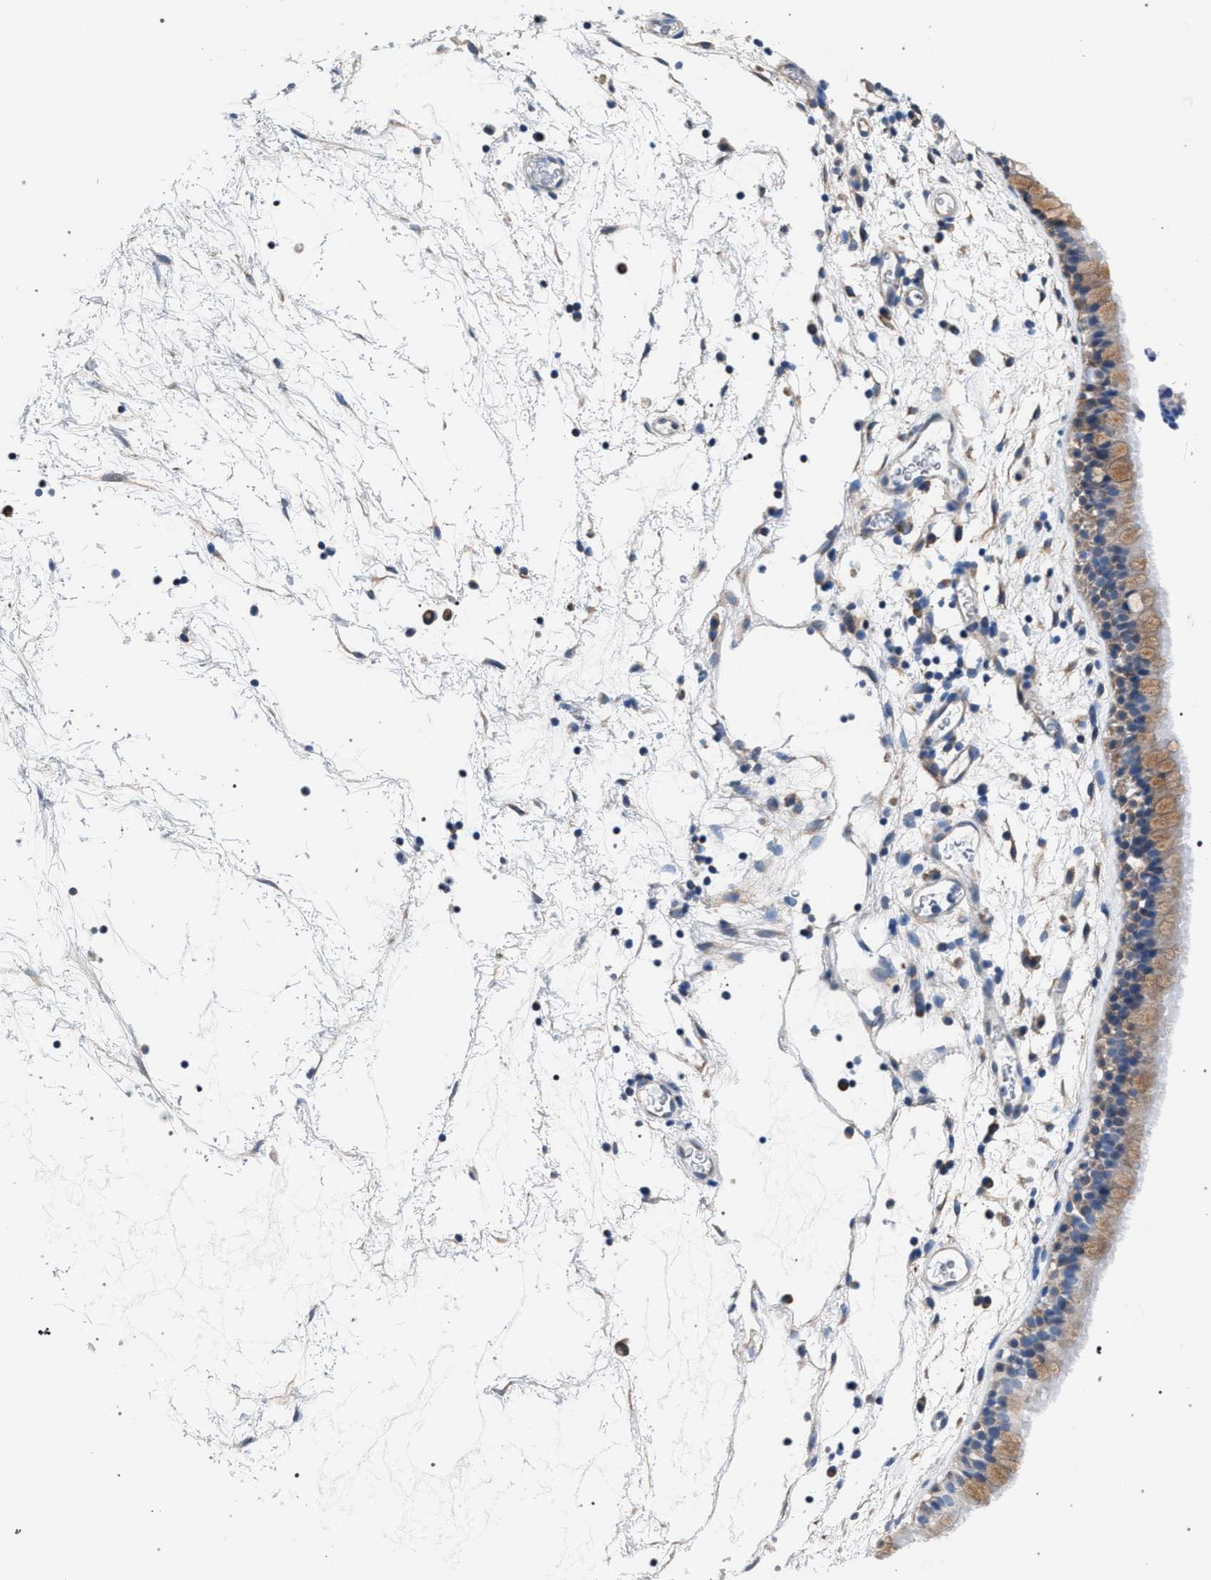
{"staining": {"intensity": "moderate", "quantity": "25%-75%", "location": "cytoplasmic/membranous"}, "tissue": "nasopharynx", "cell_type": "Respiratory epithelial cells", "image_type": "normal", "snomed": [{"axis": "morphology", "description": "Normal tissue, NOS"}, {"axis": "morphology", "description": "Inflammation, NOS"}, {"axis": "topography", "description": "Nasopharynx"}], "caption": "Brown immunohistochemical staining in normal human nasopharynx exhibits moderate cytoplasmic/membranous positivity in approximately 25%-75% of respiratory epithelial cells. (IHC, brightfield microscopy, high magnification).", "gene": "CRYZ", "patient": {"sex": "male", "age": 48}}